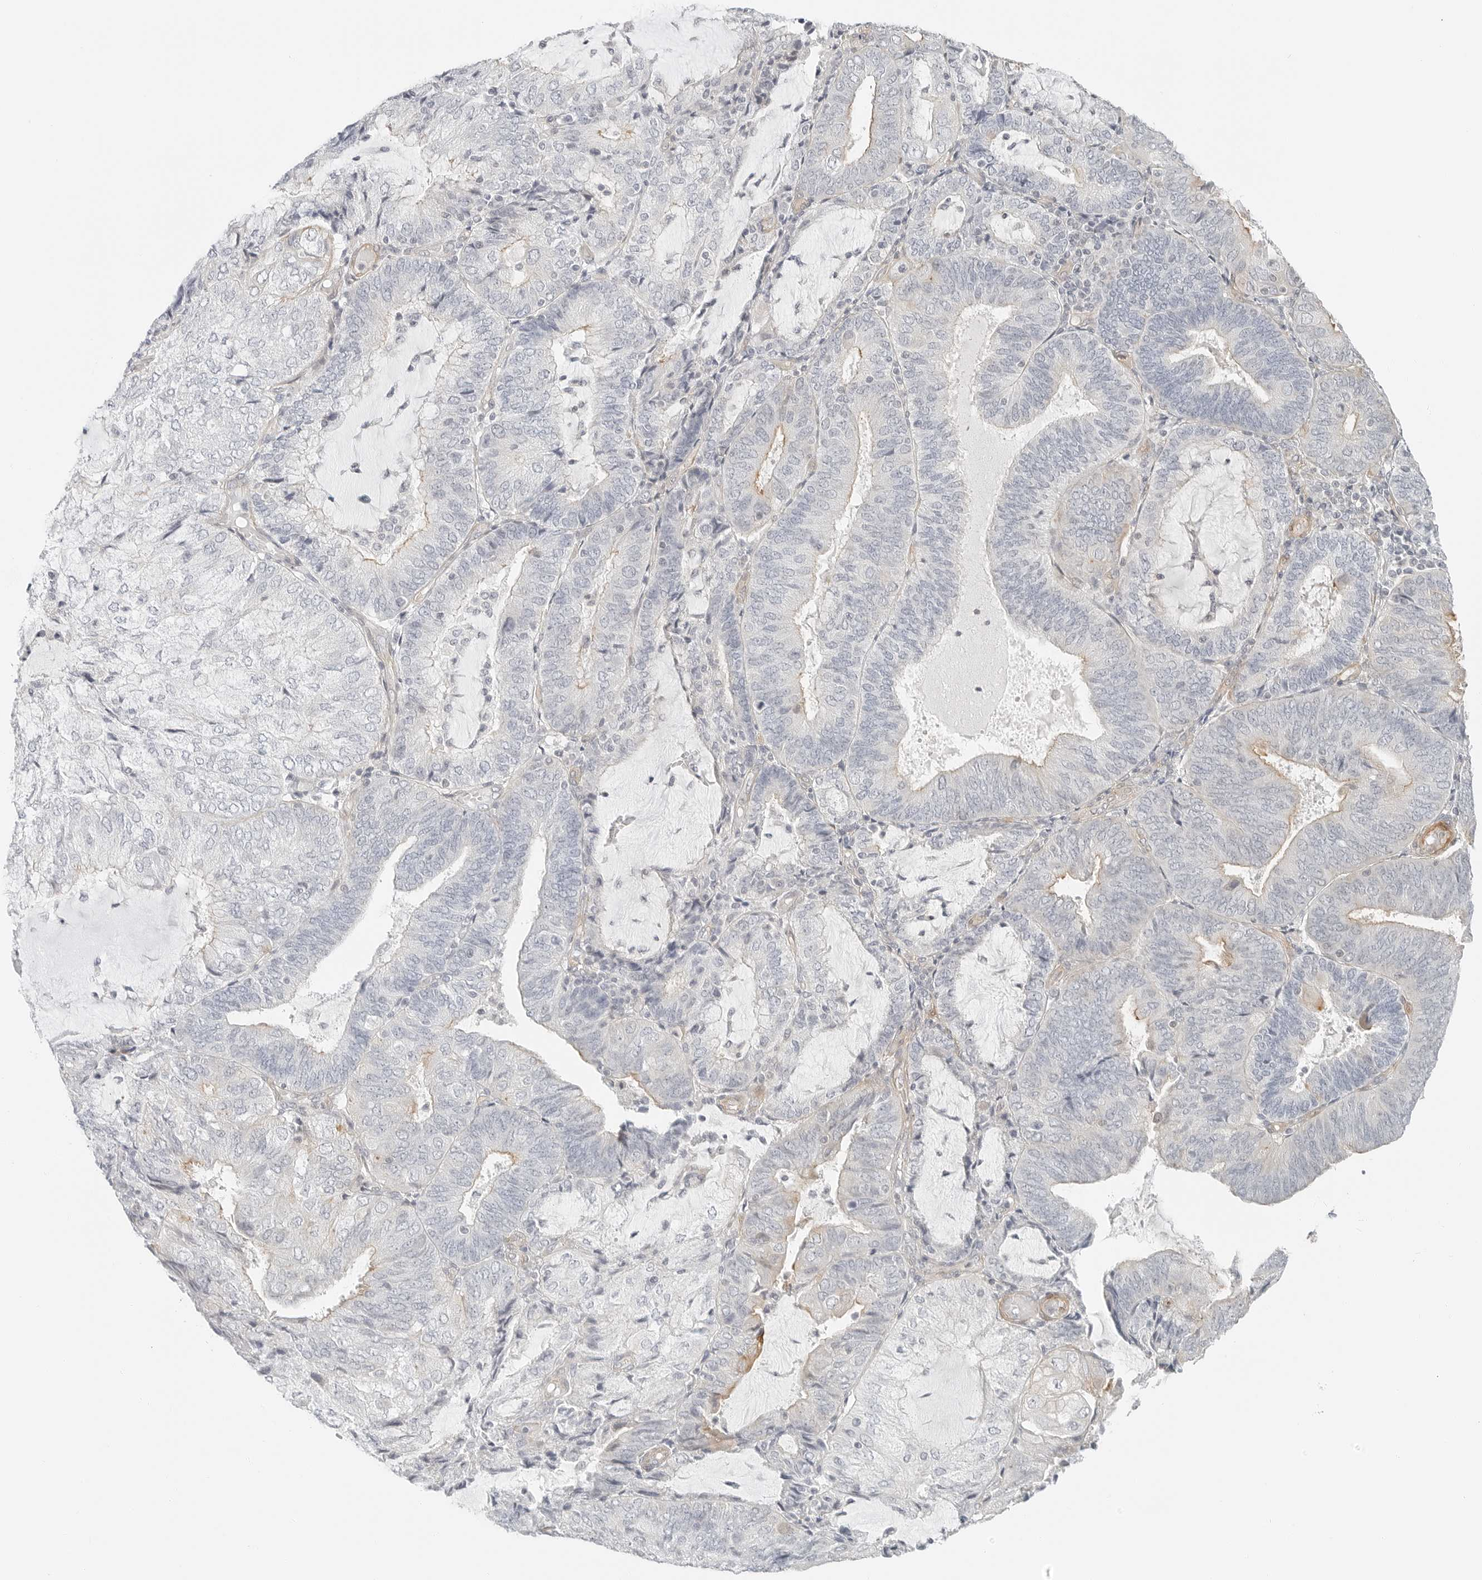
{"staining": {"intensity": "negative", "quantity": "none", "location": "none"}, "tissue": "endometrial cancer", "cell_type": "Tumor cells", "image_type": "cancer", "snomed": [{"axis": "morphology", "description": "Adenocarcinoma, NOS"}, {"axis": "topography", "description": "Endometrium"}], "caption": "High power microscopy image of an immunohistochemistry image of endometrial adenocarcinoma, revealing no significant positivity in tumor cells.", "gene": "IQCC", "patient": {"sex": "female", "age": 81}}